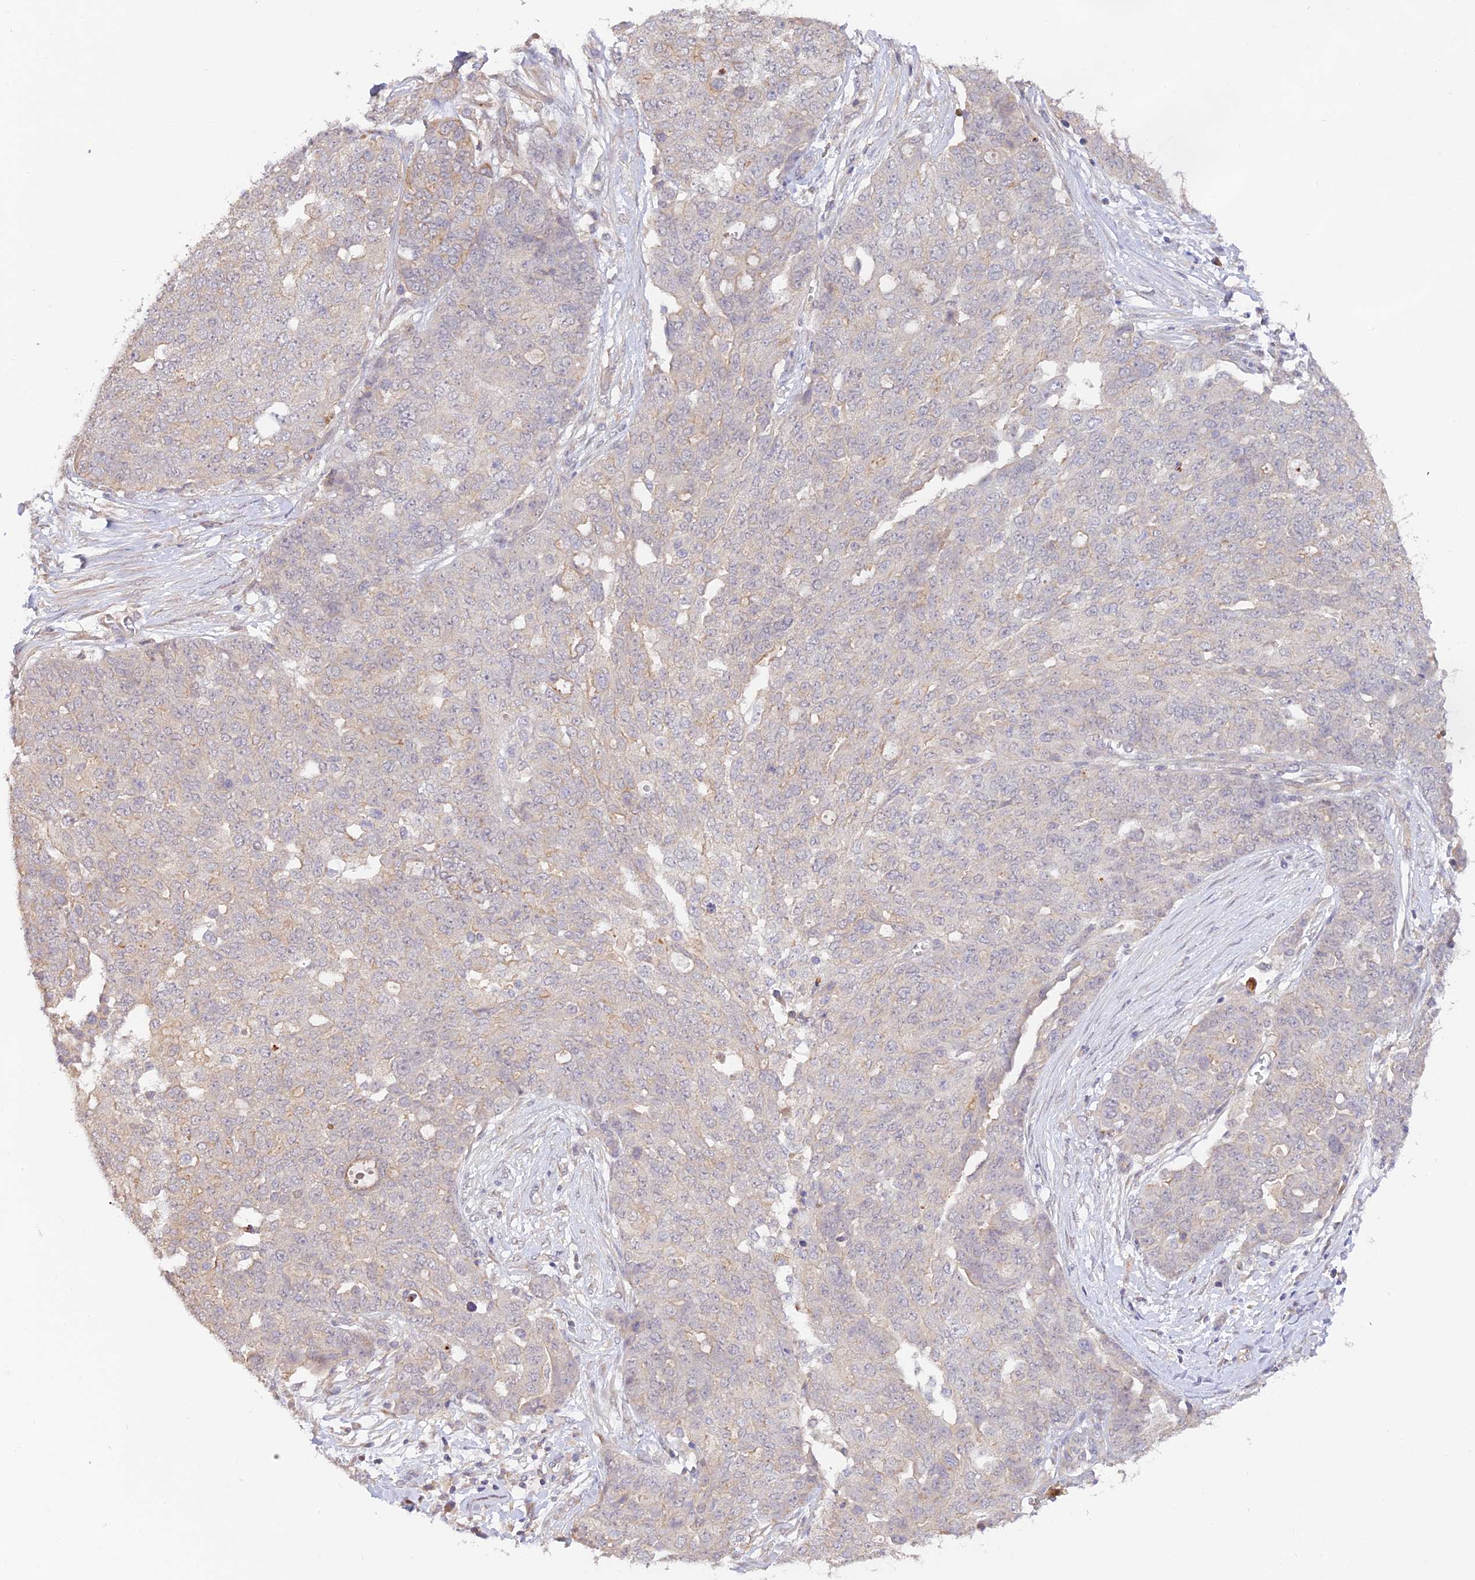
{"staining": {"intensity": "weak", "quantity": "<25%", "location": "cytoplasmic/membranous"}, "tissue": "ovarian cancer", "cell_type": "Tumor cells", "image_type": "cancer", "snomed": [{"axis": "morphology", "description": "Cystadenocarcinoma, serous, NOS"}, {"axis": "topography", "description": "Soft tissue"}, {"axis": "topography", "description": "Ovary"}], "caption": "High power microscopy photomicrograph of an immunohistochemistry (IHC) image of serous cystadenocarcinoma (ovarian), revealing no significant positivity in tumor cells.", "gene": "CAMSAP3", "patient": {"sex": "female", "age": 57}}